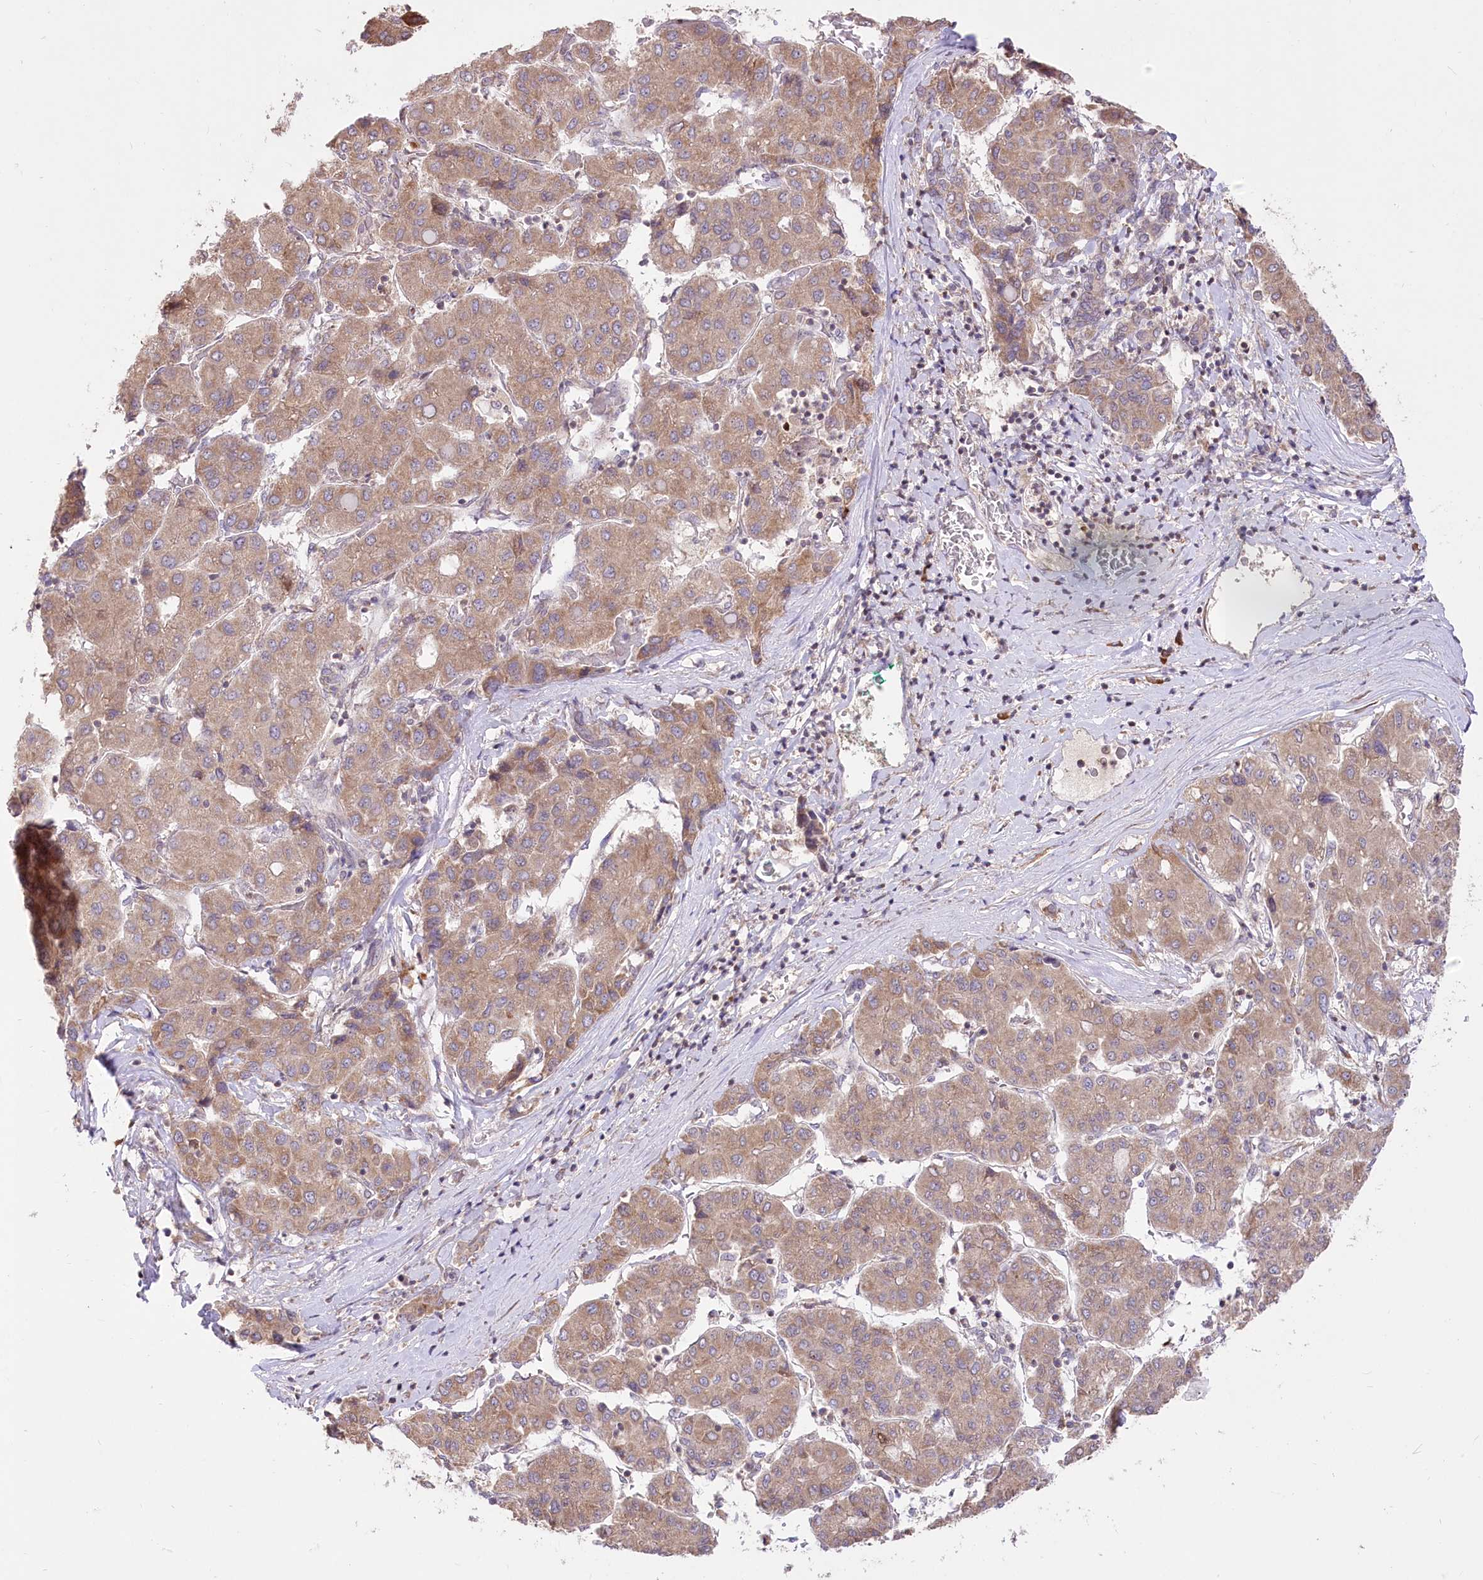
{"staining": {"intensity": "moderate", "quantity": ">75%", "location": "cytoplasmic/membranous"}, "tissue": "liver cancer", "cell_type": "Tumor cells", "image_type": "cancer", "snomed": [{"axis": "morphology", "description": "Carcinoma, Hepatocellular, NOS"}, {"axis": "topography", "description": "Liver"}], "caption": "Protein staining displays moderate cytoplasmic/membranous staining in approximately >75% of tumor cells in liver hepatocellular carcinoma.", "gene": "STT3B", "patient": {"sex": "male", "age": 65}}